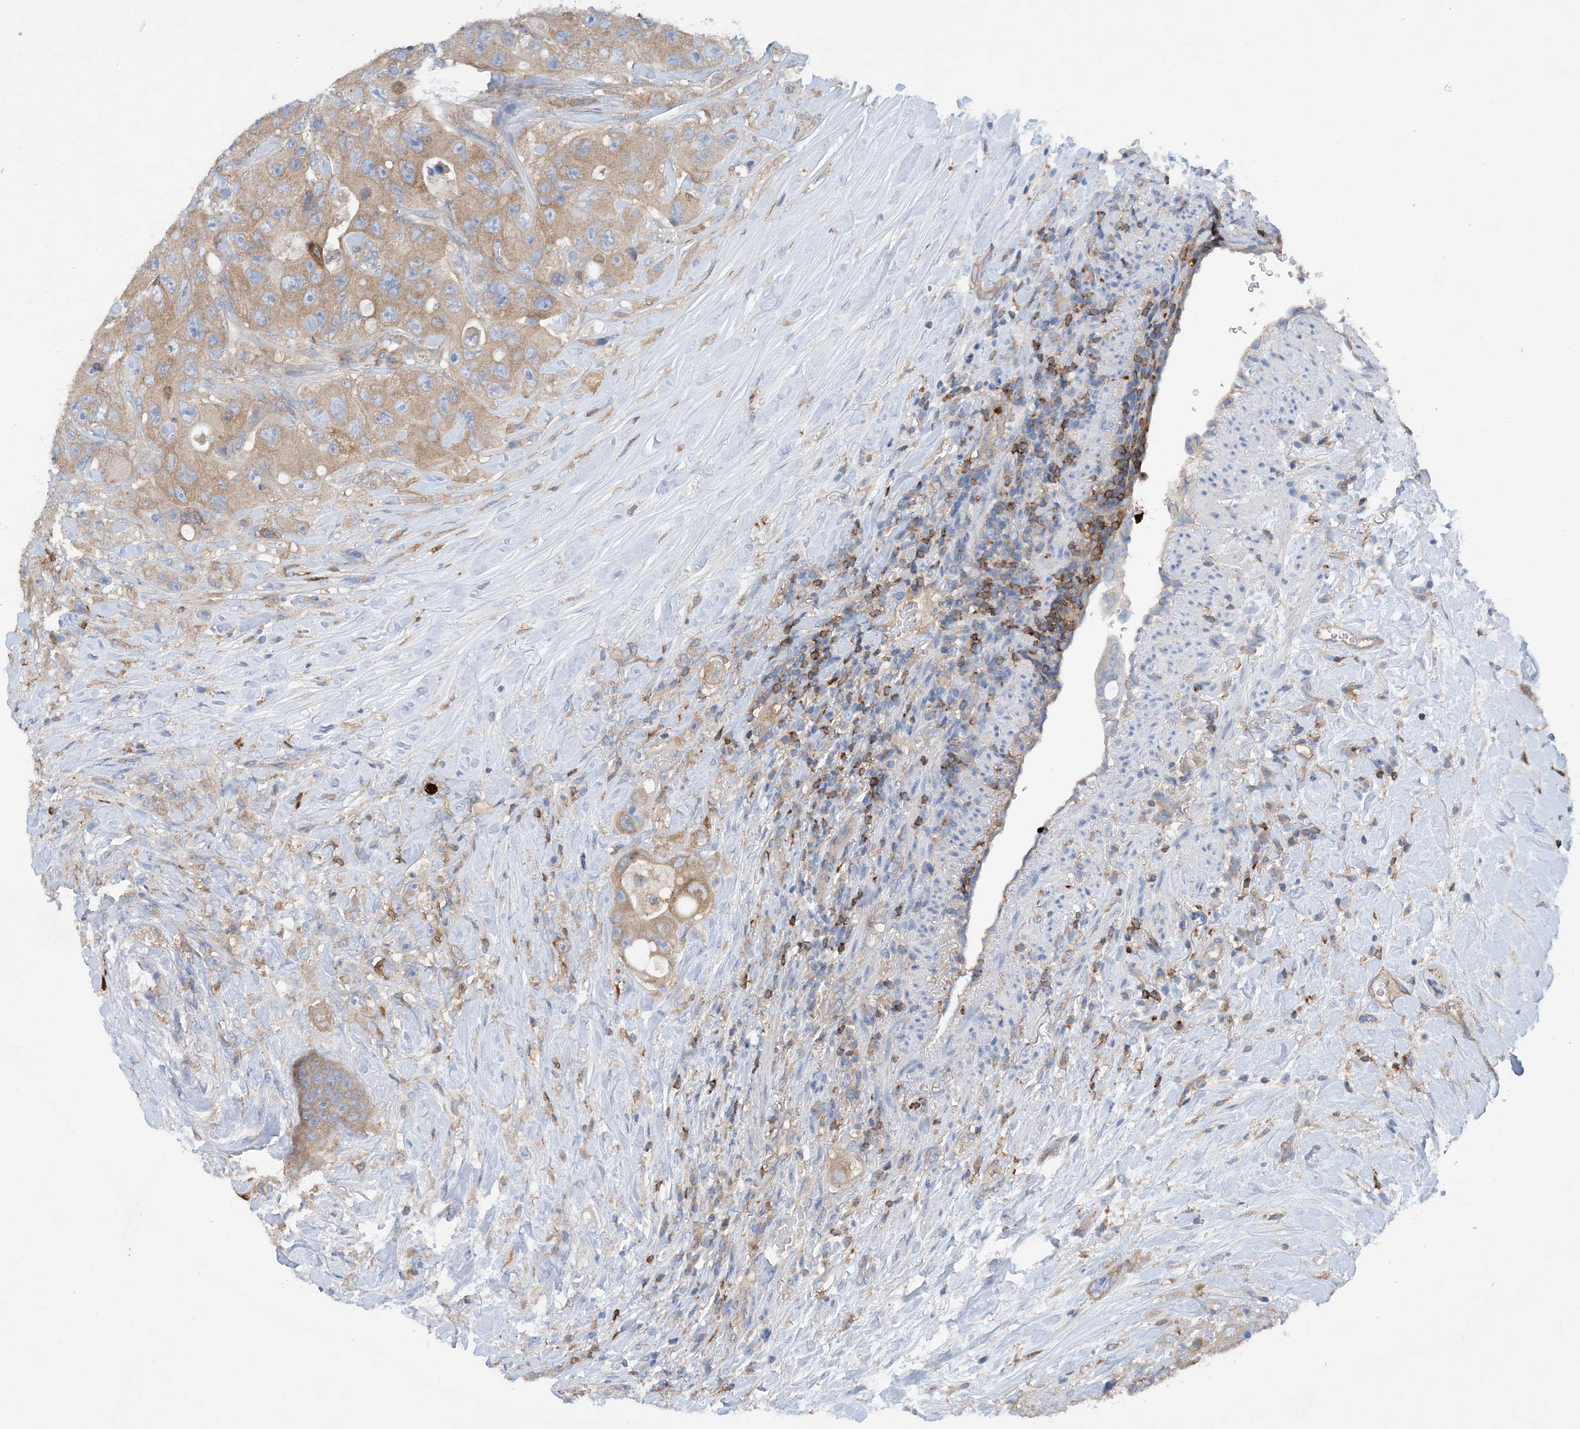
{"staining": {"intensity": "moderate", "quantity": ">75%", "location": "cytoplasmic/membranous"}, "tissue": "colorectal cancer", "cell_type": "Tumor cells", "image_type": "cancer", "snomed": [{"axis": "morphology", "description": "Adenocarcinoma, NOS"}, {"axis": "topography", "description": "Colon"}], "caption": "Moderate cytoplasmic/membranous protein staining is identified in about >75% of tumor cells in colorectal cancer.", "gene": "PHACTR2", "patient": {"sex": "female", "age": 46}}